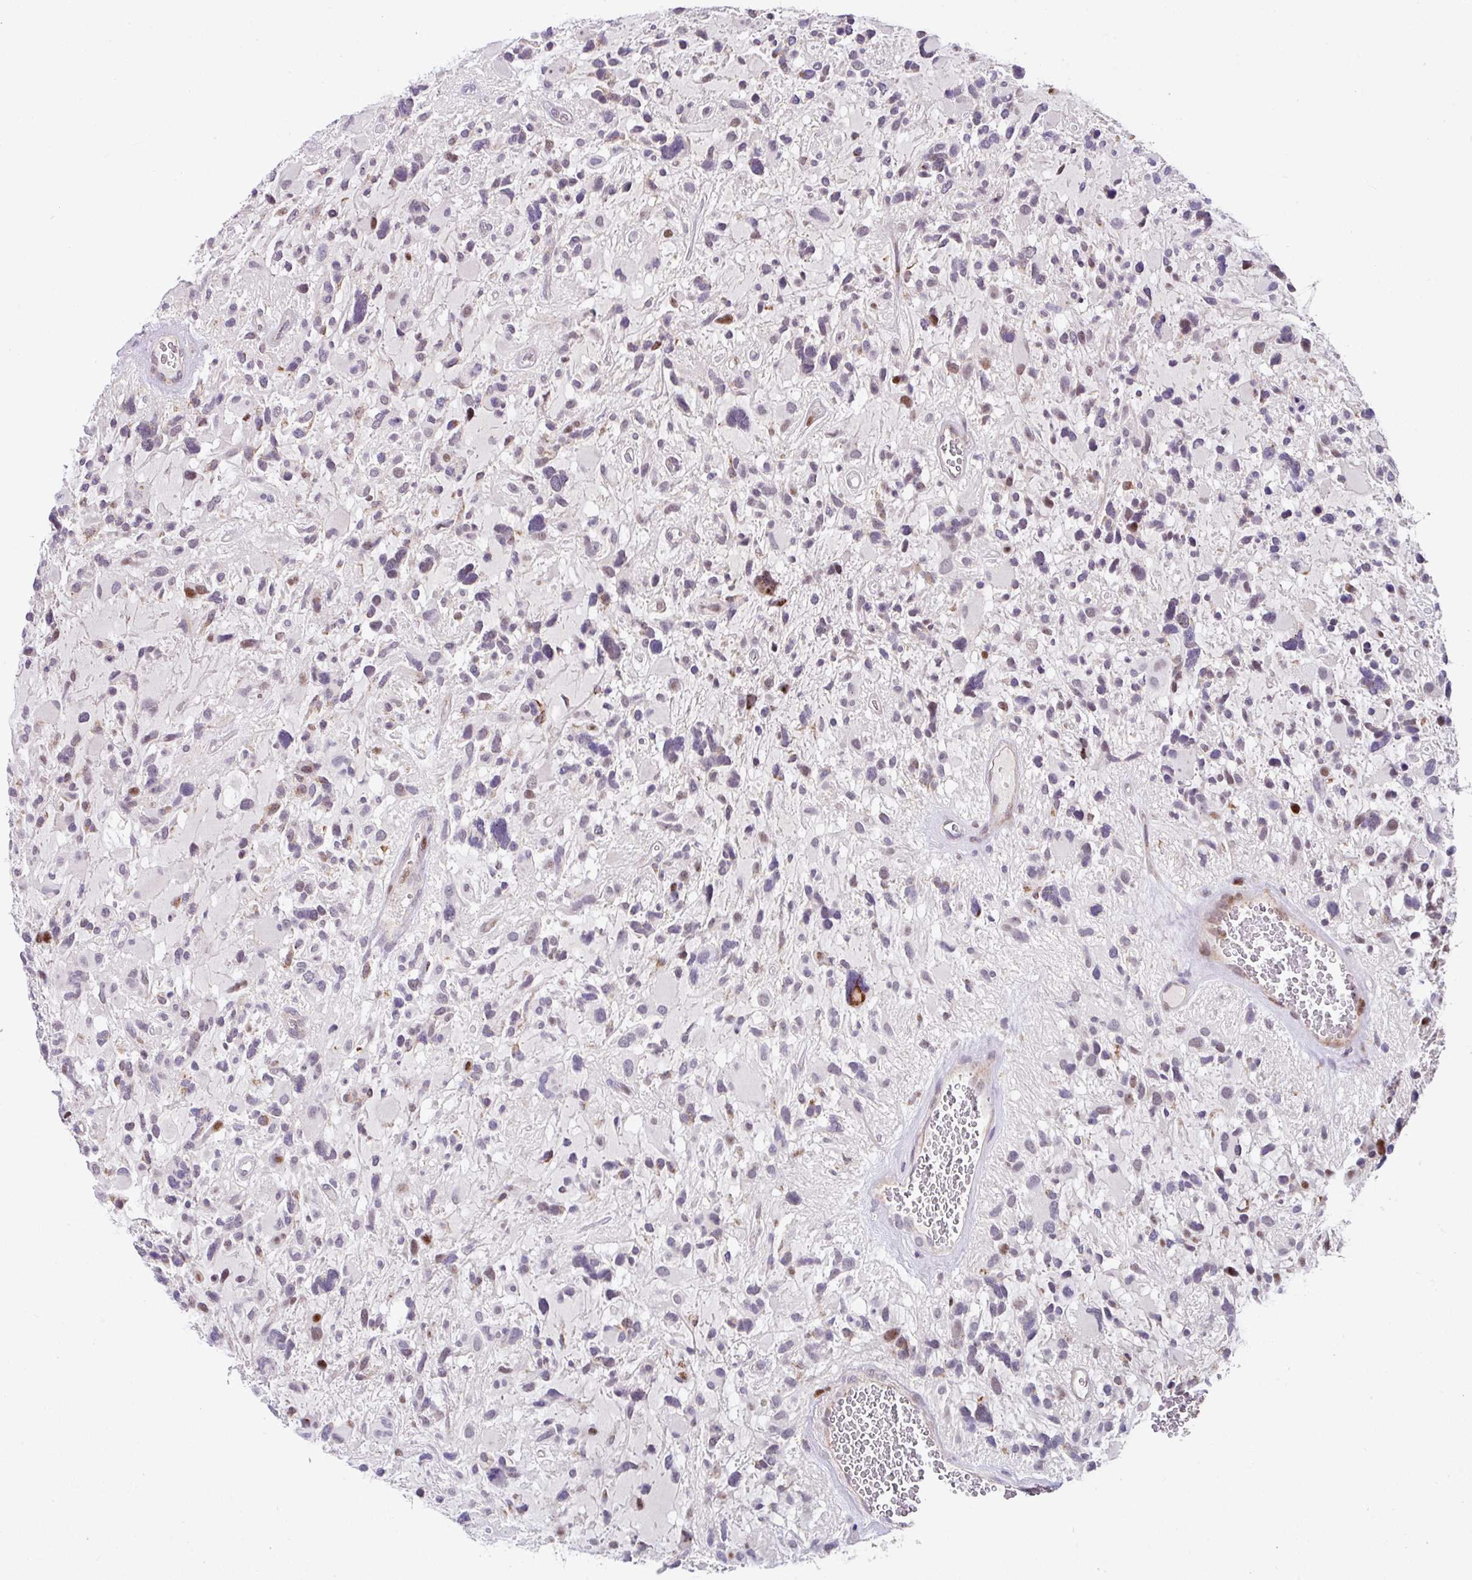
{"staining": {"intensity": "moderate", "quantity": "<25%", "location": "cytoplasmic/membranous,nuclear"}, "tissue": "glioma", "cell_type": "Tumor cells", "image_type": "cancer", "snomed": [{"axis": "morphology", "description": "Glioma, malignant, High grade"}, {"axis": "topography", "description": "Brain"}], "caption": "The micrograph displays staining of glioma, revealing moderate cytoplasmic/membranous and nuclear protein staining (brown color) within tumor cells. (DAB (3,3'-diaminobenzidine) IHC with brightfield microscopy, high magnification).", "gene": "SARS2", "patient": {"sex": "female", "age": 11}}